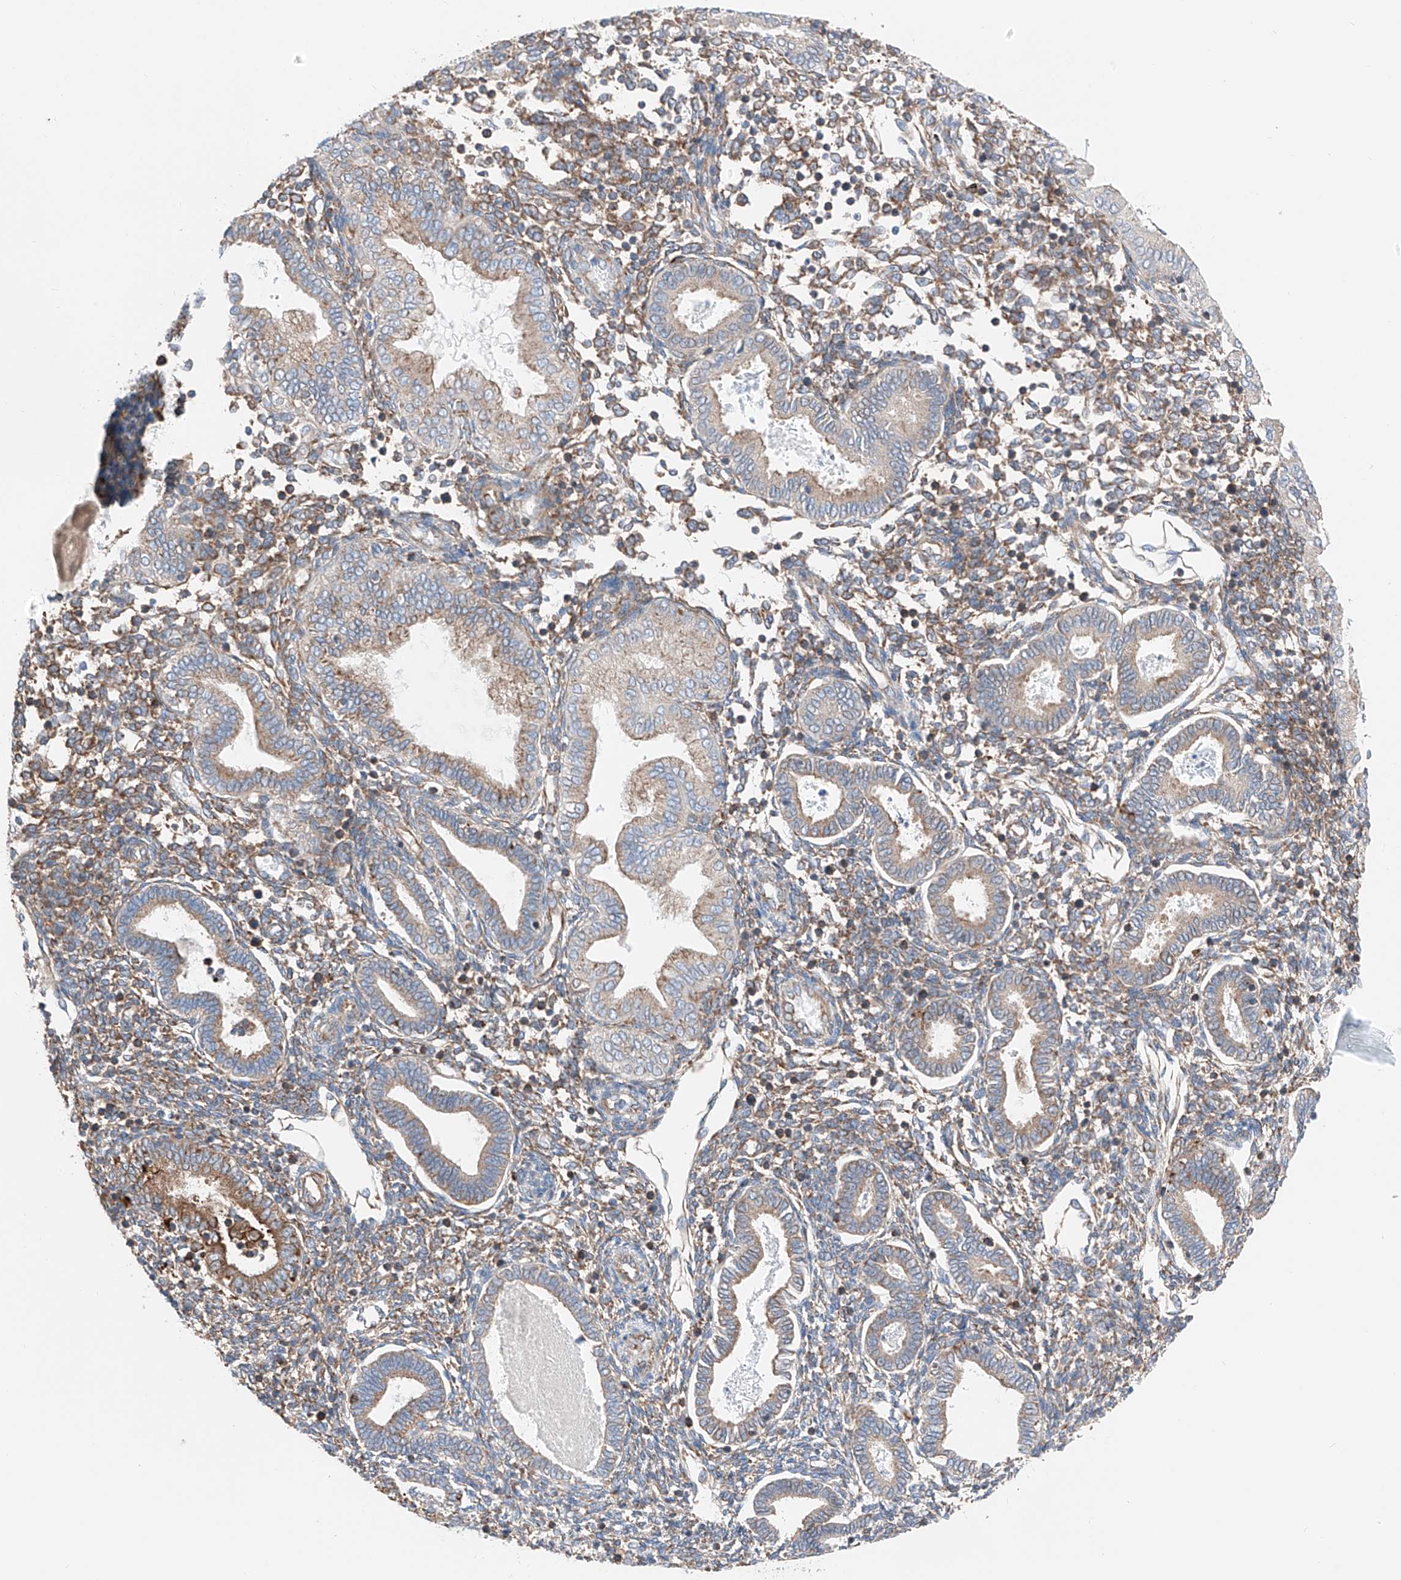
{"staining": {"intensity": "moderate", "quantity": "25%-75%", "location": "cytoplasmic/membranous"}, "tissue": "endometrium", "cell_type": "Cells in endometrial stroma", "image_type": "normal", "snomed": [{"axis": "morphology", "description": "Normal tissue, NOS"}, {"axis": "topography", "description": "Endometrium"}], "caption": "High-magnification brightfield microscopy of benign endometrium stained with DAB (3,3'-diaminobenzidine) (brown) and counterstained with hematoxylin (blue). cells in endometrial stroma exhibit moderate cytoplasmic/membranous staining is appreciated in about25%-75% of cells. (Stains: DAB in brown, nuclei in blue, Microscopy: brightfield microscopy at high magnification).", "gene": "CRELD1", "patient": {"sex": "female", "age": 53}}